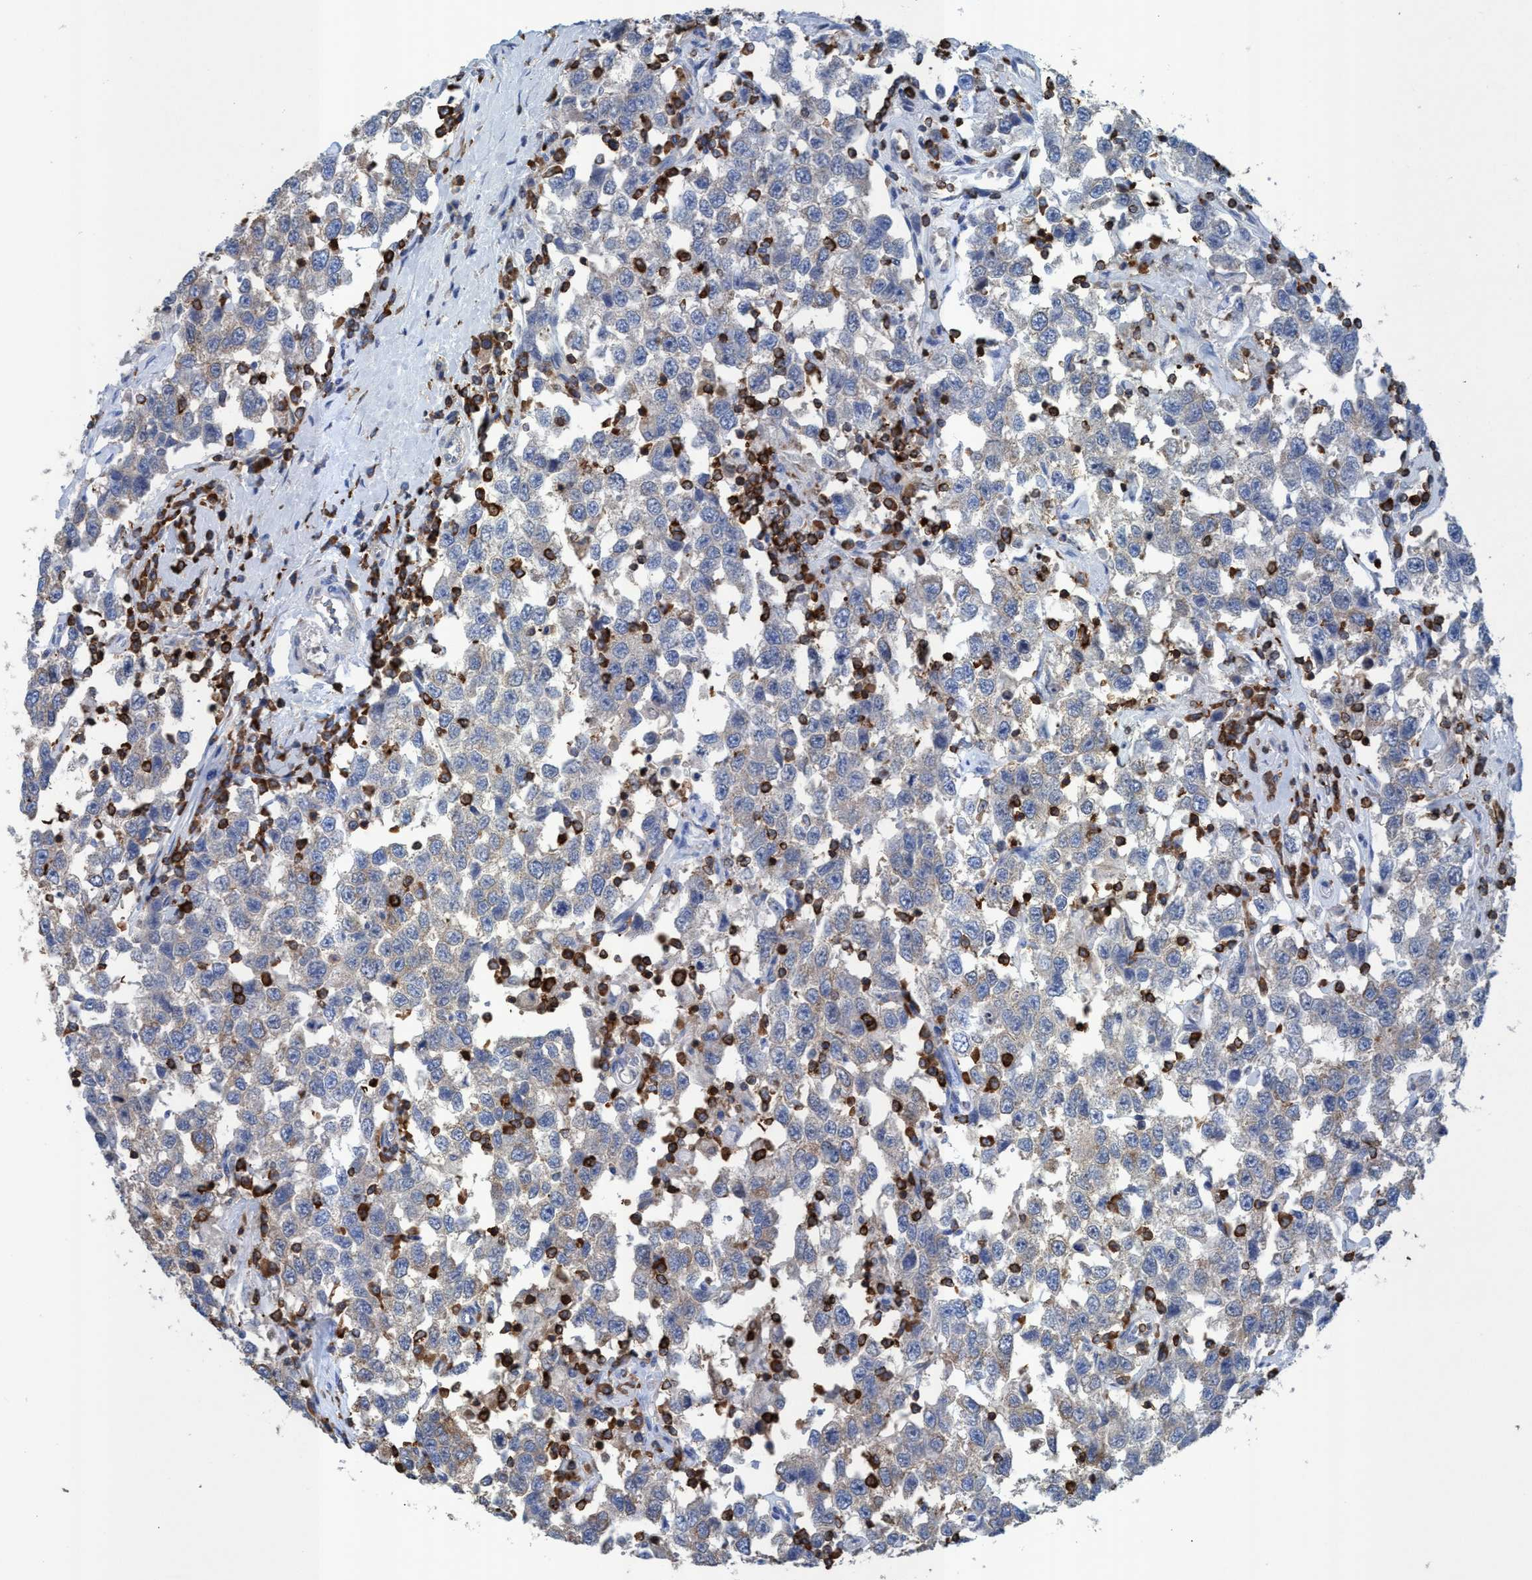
{"staining": {"intensity": "weak", "quantity": "<25%", "location": "cytoplasmic/membranous"}, "tissue": "testis cancer", "cell_type": "Tumor cells", "image_type": "cancer", "snomed": [{"axis": "morphology", "description": "Seminoma, NOS"}, {"axis": "topography", "description": "Testis"}], "caption": "High magnification brightfield microscopy of seminoma (testis) stained with DAB (brown) and counterstained with hematoxylin (blue): tumor cells show no significant expression.", "gene": "EZR", "patient": {"sex": "male", "age": 41}}